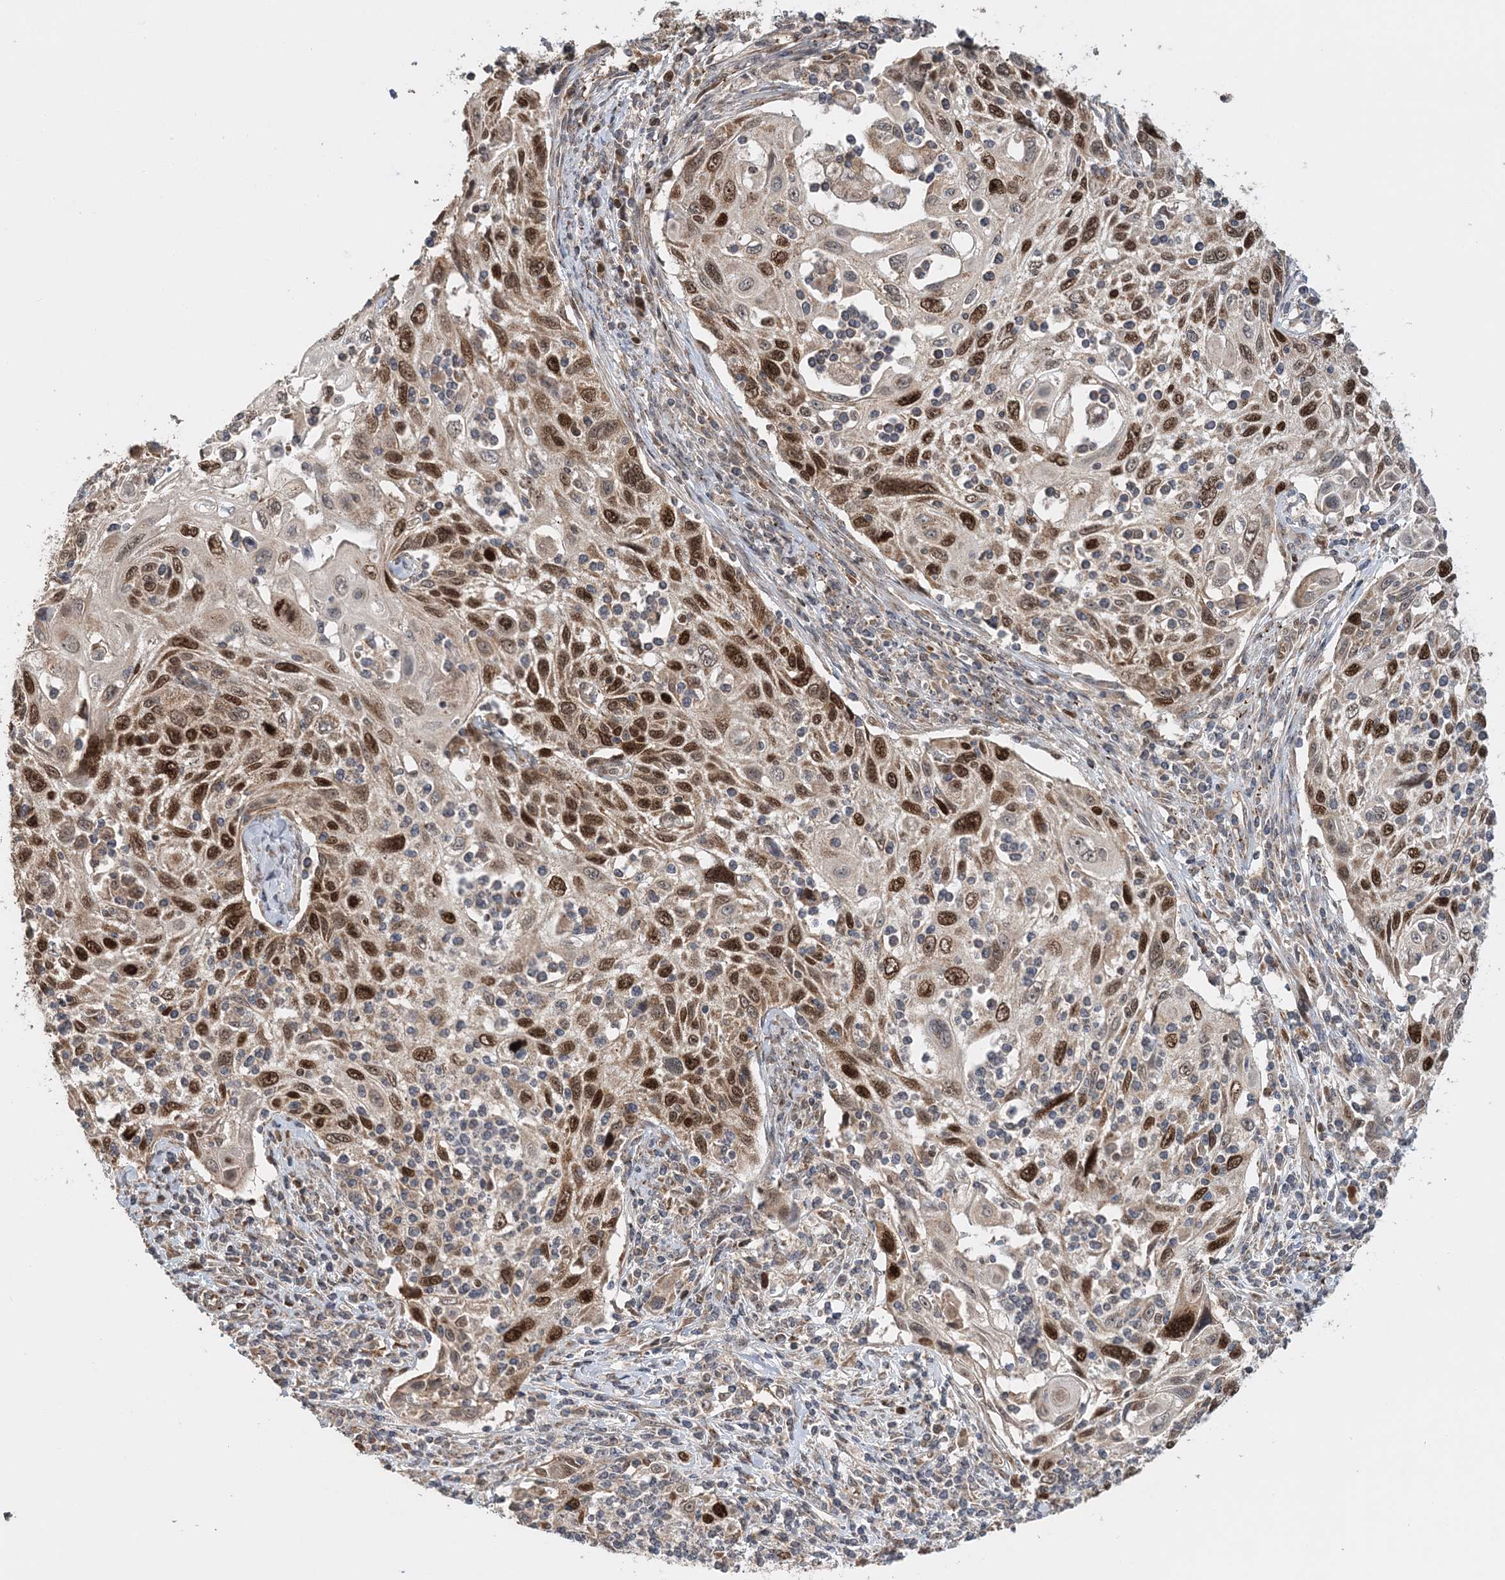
{"staining": {"intensity": "strong", "quantity": ">75%", "location": "nuclear"}, "tissue": "cervical cancer", "cell_type": "Tumor cells", "image_type": "cancer", "snomed": [{"axis": "morphology", "description": "Squamous cell carcinoma, NOS"}, {"axis": "topography", "description": "Cervix"}], "caption": "Immunohistochemistry (IHC) (DAB) staining of cervical cancer displays strong nuclear protein staining in approximately >75% of tumor cells. (brown staining indicates protein expression, while blue staining denotes nuclei).", "gene": "KIF4A", "patient": {"sex": "female", "age": 70}}